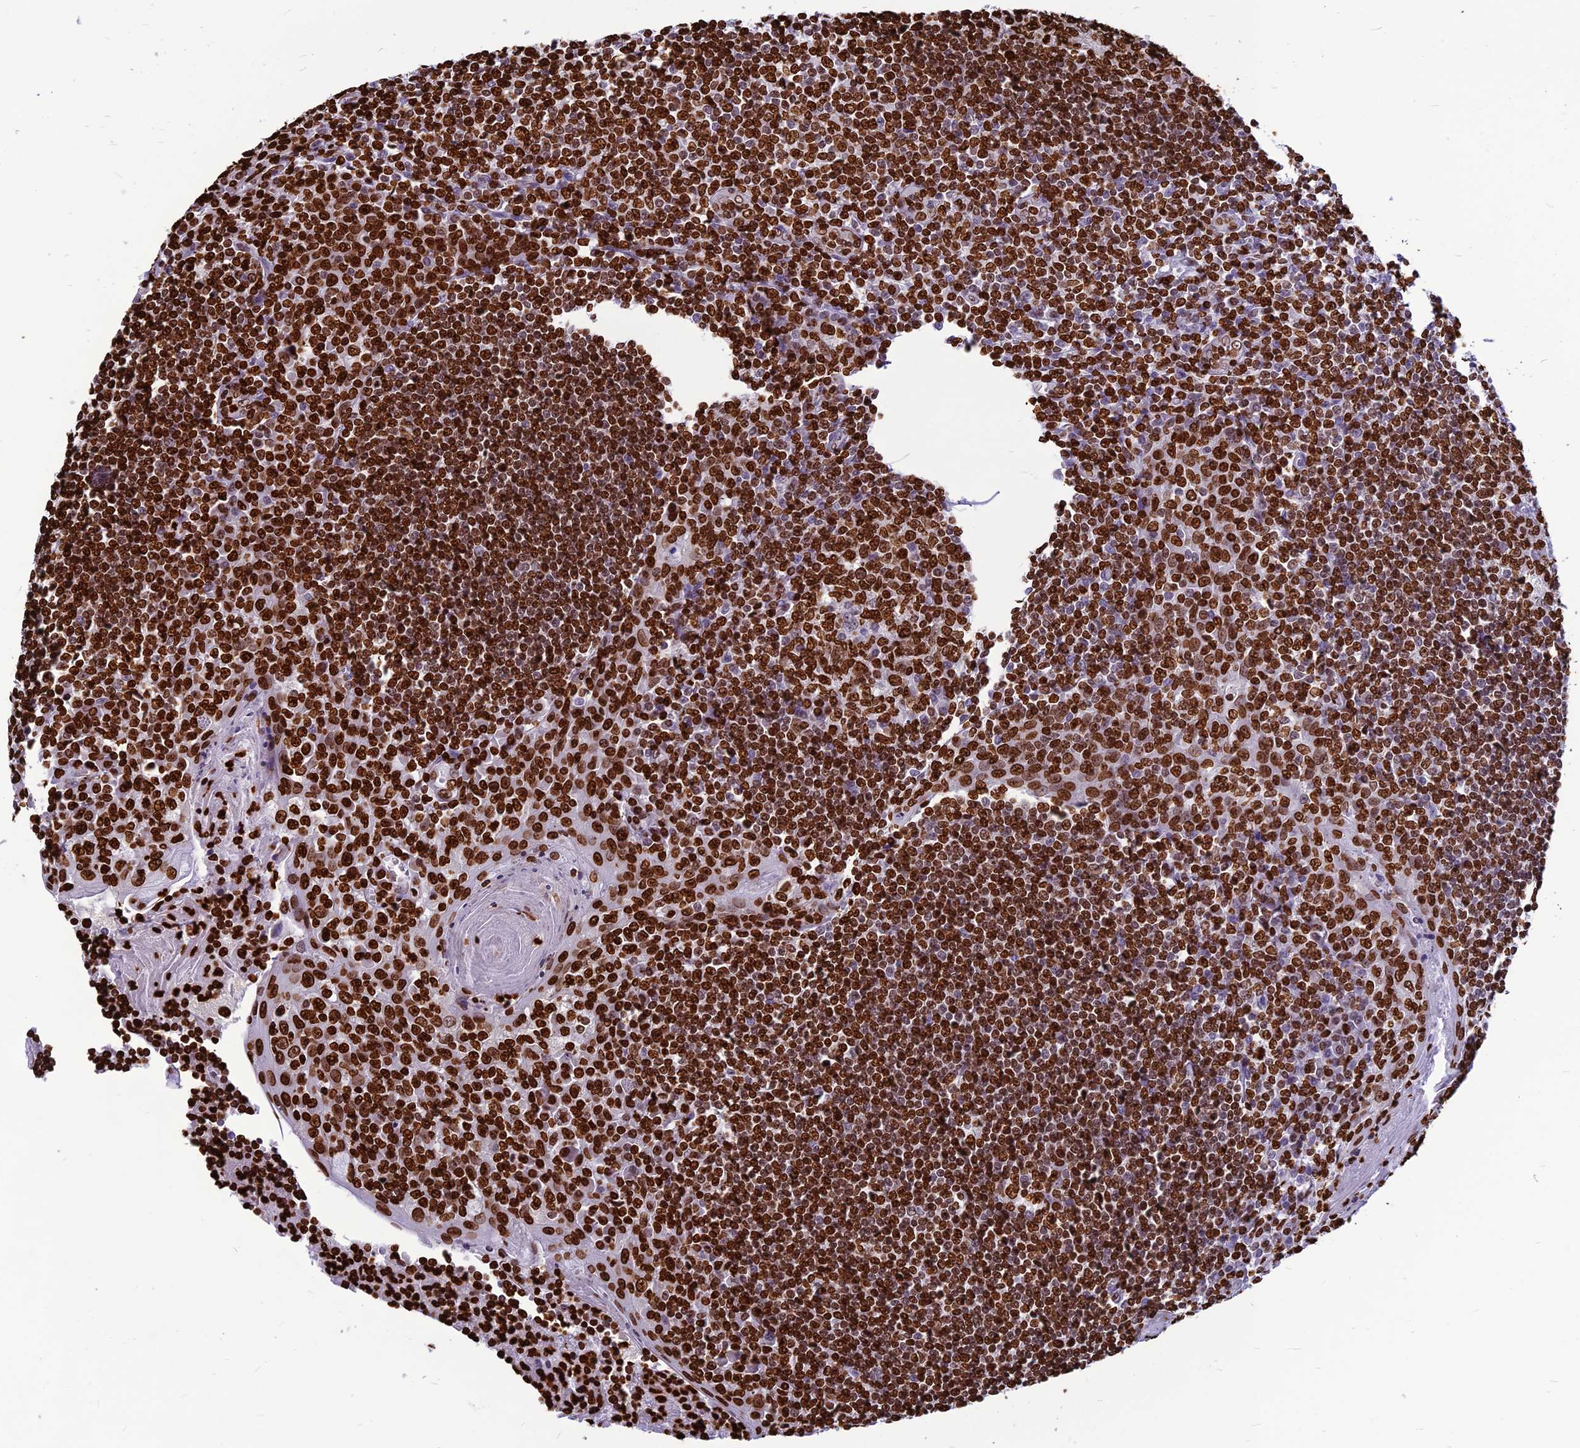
{"staining": {"intensity": "strong", "quantity": ">75%", "location": "nuclear"}, "tissue": "tonsil", "cell_type": "Germinal center cells", "image_type": "normal", "snomed": [{"axis": "morphology", "description": "Normal tissue, NOS"}, {"axis": "topography", "description": "Tonsil"}], "caption": "Immunohistochemistry (IHC) photomicrograph of benign tonsil stained for a protein (brown), which reveals high levels of strong nuclear staining in approximately >75% of germinal center cells.", "gene": "AKAP17A", "patient": {"sex": "male", "age": 27}}